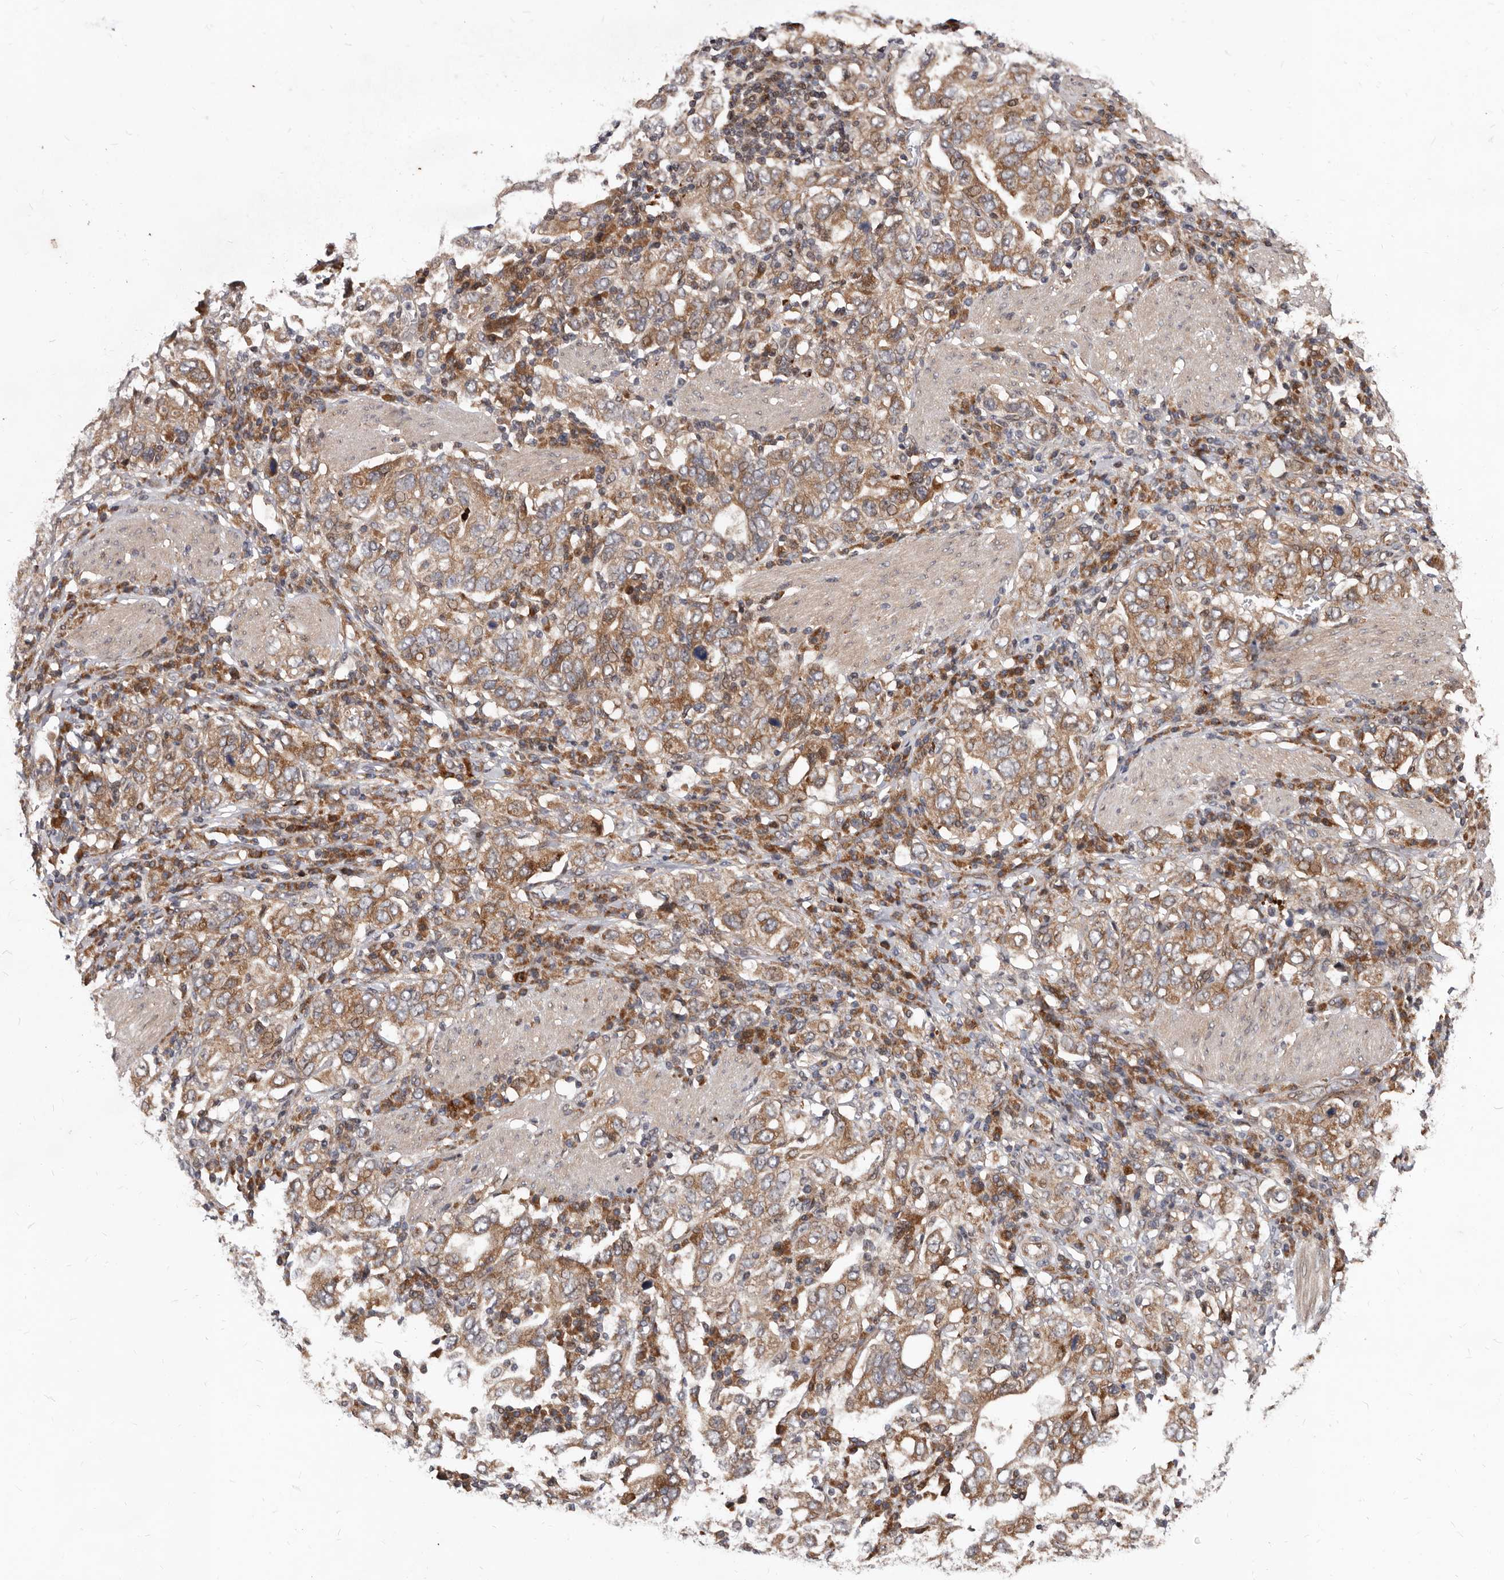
{"staining": {"intensity": "moderate", "quantity": ">75%", "location": "cytoplasmic/membranous"}, "tissue": "stomach cancer", "cell_type": "Tumor cells", "image_type": "cancer", "snomed": [{"axis": "morphology", "description": "Adenocarcinoma, NOS"}, {"axis": "topography", "description": "Stomach, upper"}], "caption": "An image showing moderate cytoplasmic/membranous expression in about >75% of tumor cells in stomach cancer, as visualized by brown immunohistochemical staining.", "gene": "WEE2", "patient": {"sex": "male", "age": 62}}